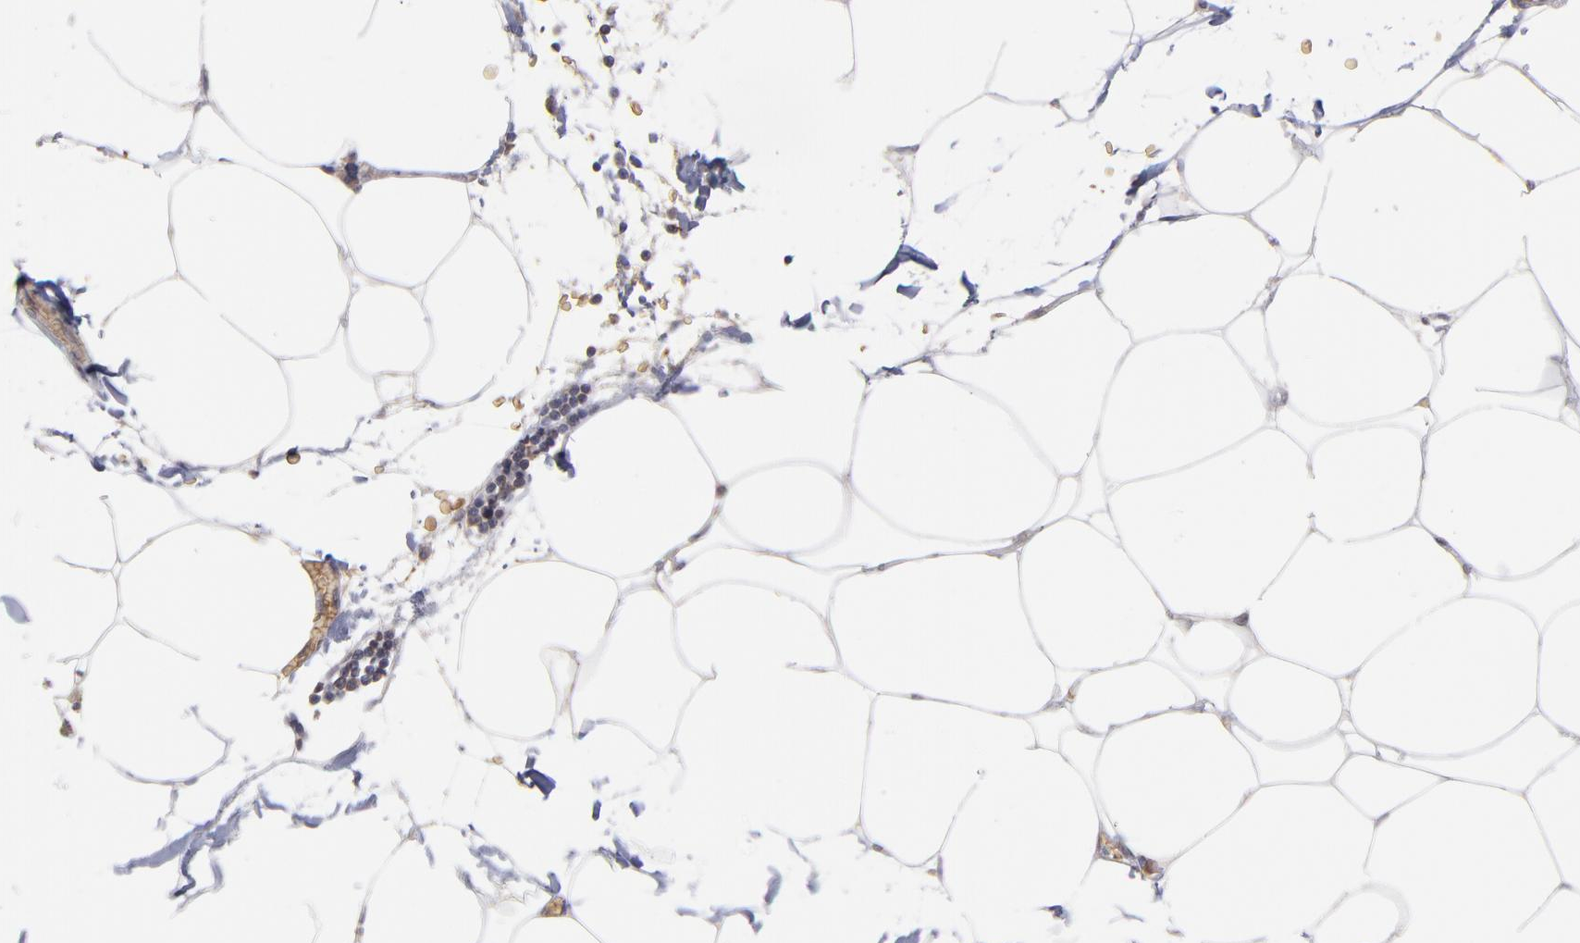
{"staining": {"intensity": "moderate", "quantity": "25%-75%", "location": "cytoplasmic/membranous"}, "tissue": "adipose tissue", "cell_type": "Adipocytes", "image_type": "normal", "snomed": [{"axis": "morphology", "description": "Normal tissue, NOS"}, {"axis": "morphology", "description": "Adenocarcinoma, NOS"}, {"axis": "topography", "description": "Colon"}, {"axis": "topography", "description": "Peripheral nerve tissue"}], "caption": "Moderate cytoplasmic/membranous expression for a protein is seen in about 25%-75% of adipocytes of benign adipose tissue using immunohistochemistry (IHC).", "gene": "F13B", "patient": {"sex": "male", "age": 14}}